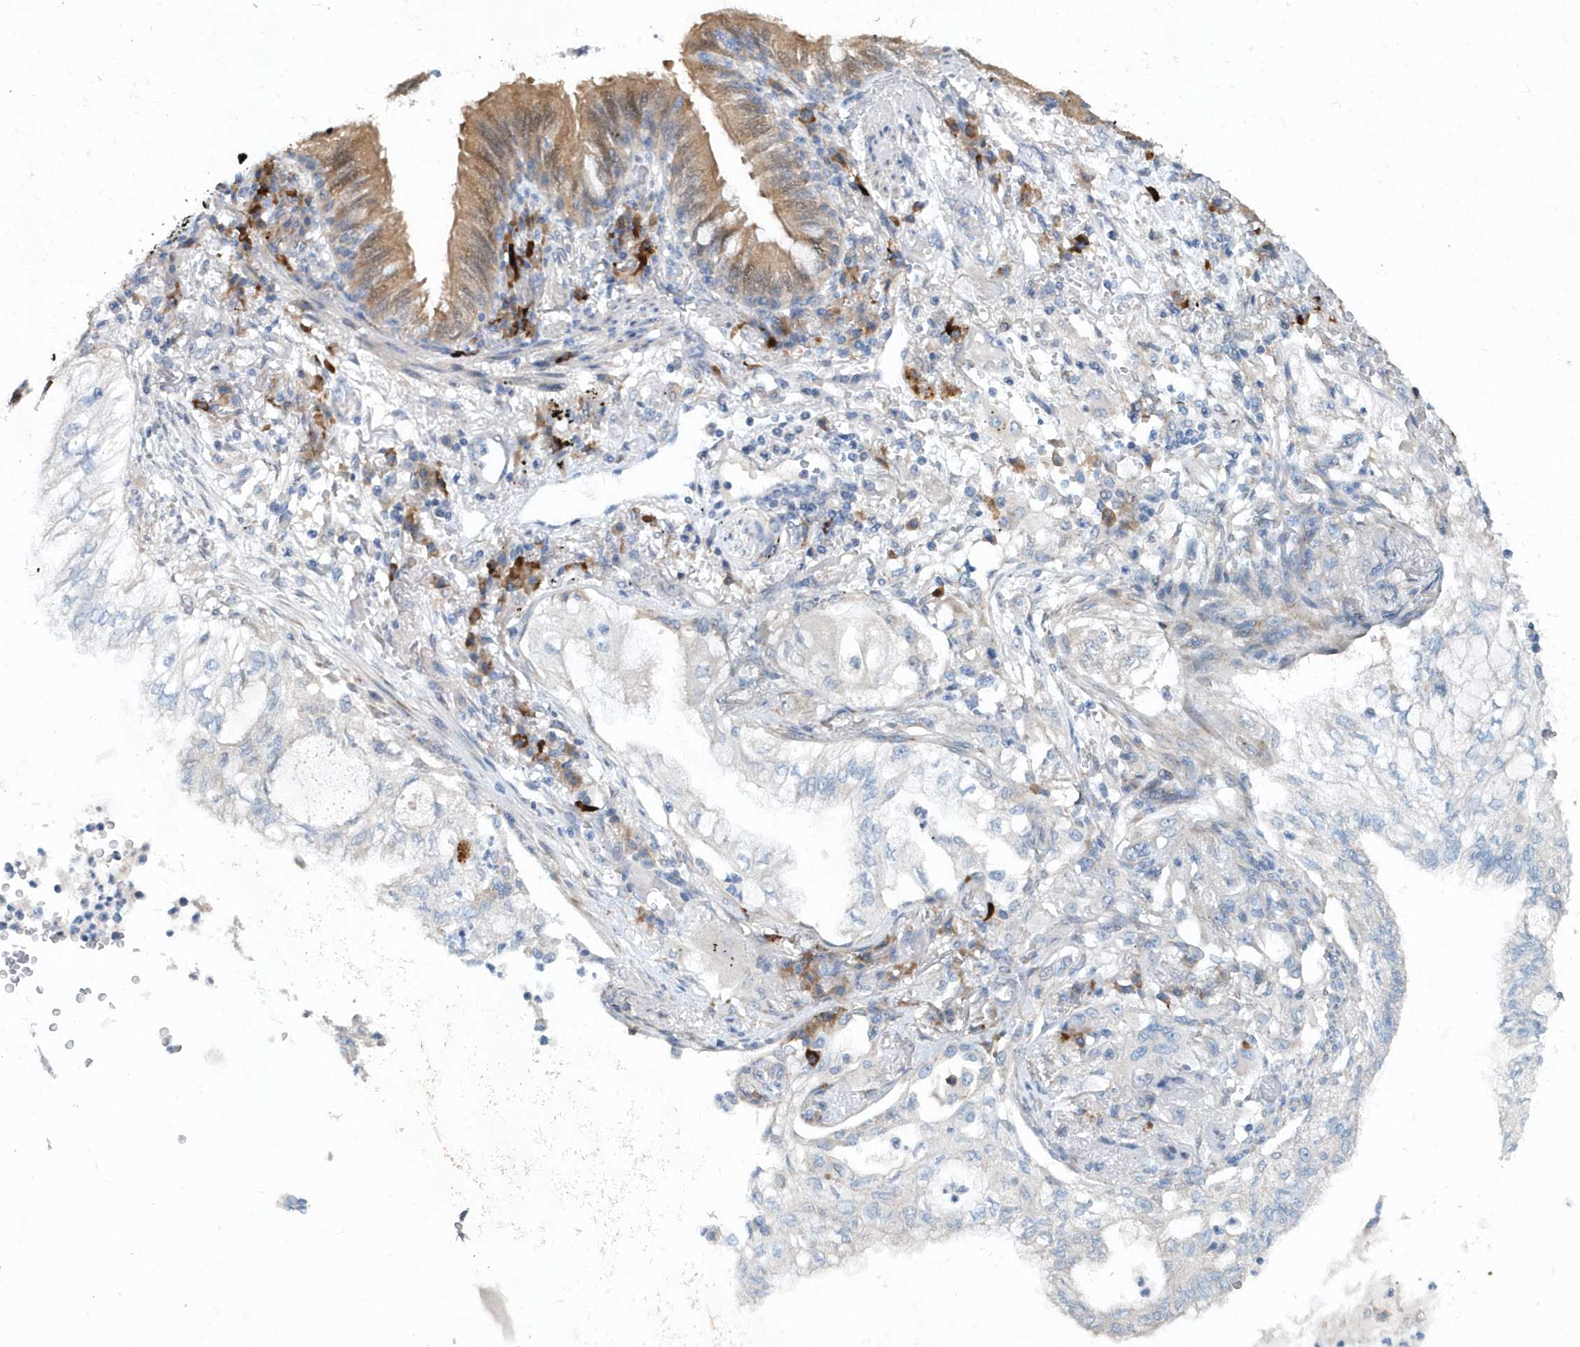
{"staining": {"intensity": "negative", "quantity": "none", "location": "none"}, "tissue": "lung cancer", "cell_type": "Tumor cells", "image_type": "cancer", "snomed": [{"axis": "morphology", "description": "Adenocarcinoma, NOS"}, {"axis": "topography", "description": "Lung"}], "caption": "There is no significant expression in tumor cells of lung cancer (adenocarcinoma). (Brightfield microscopy of DAB immunohistochemistry at high magnification).", "gene": "PFN2", "patient": {"sex": "female", "age": 70}}